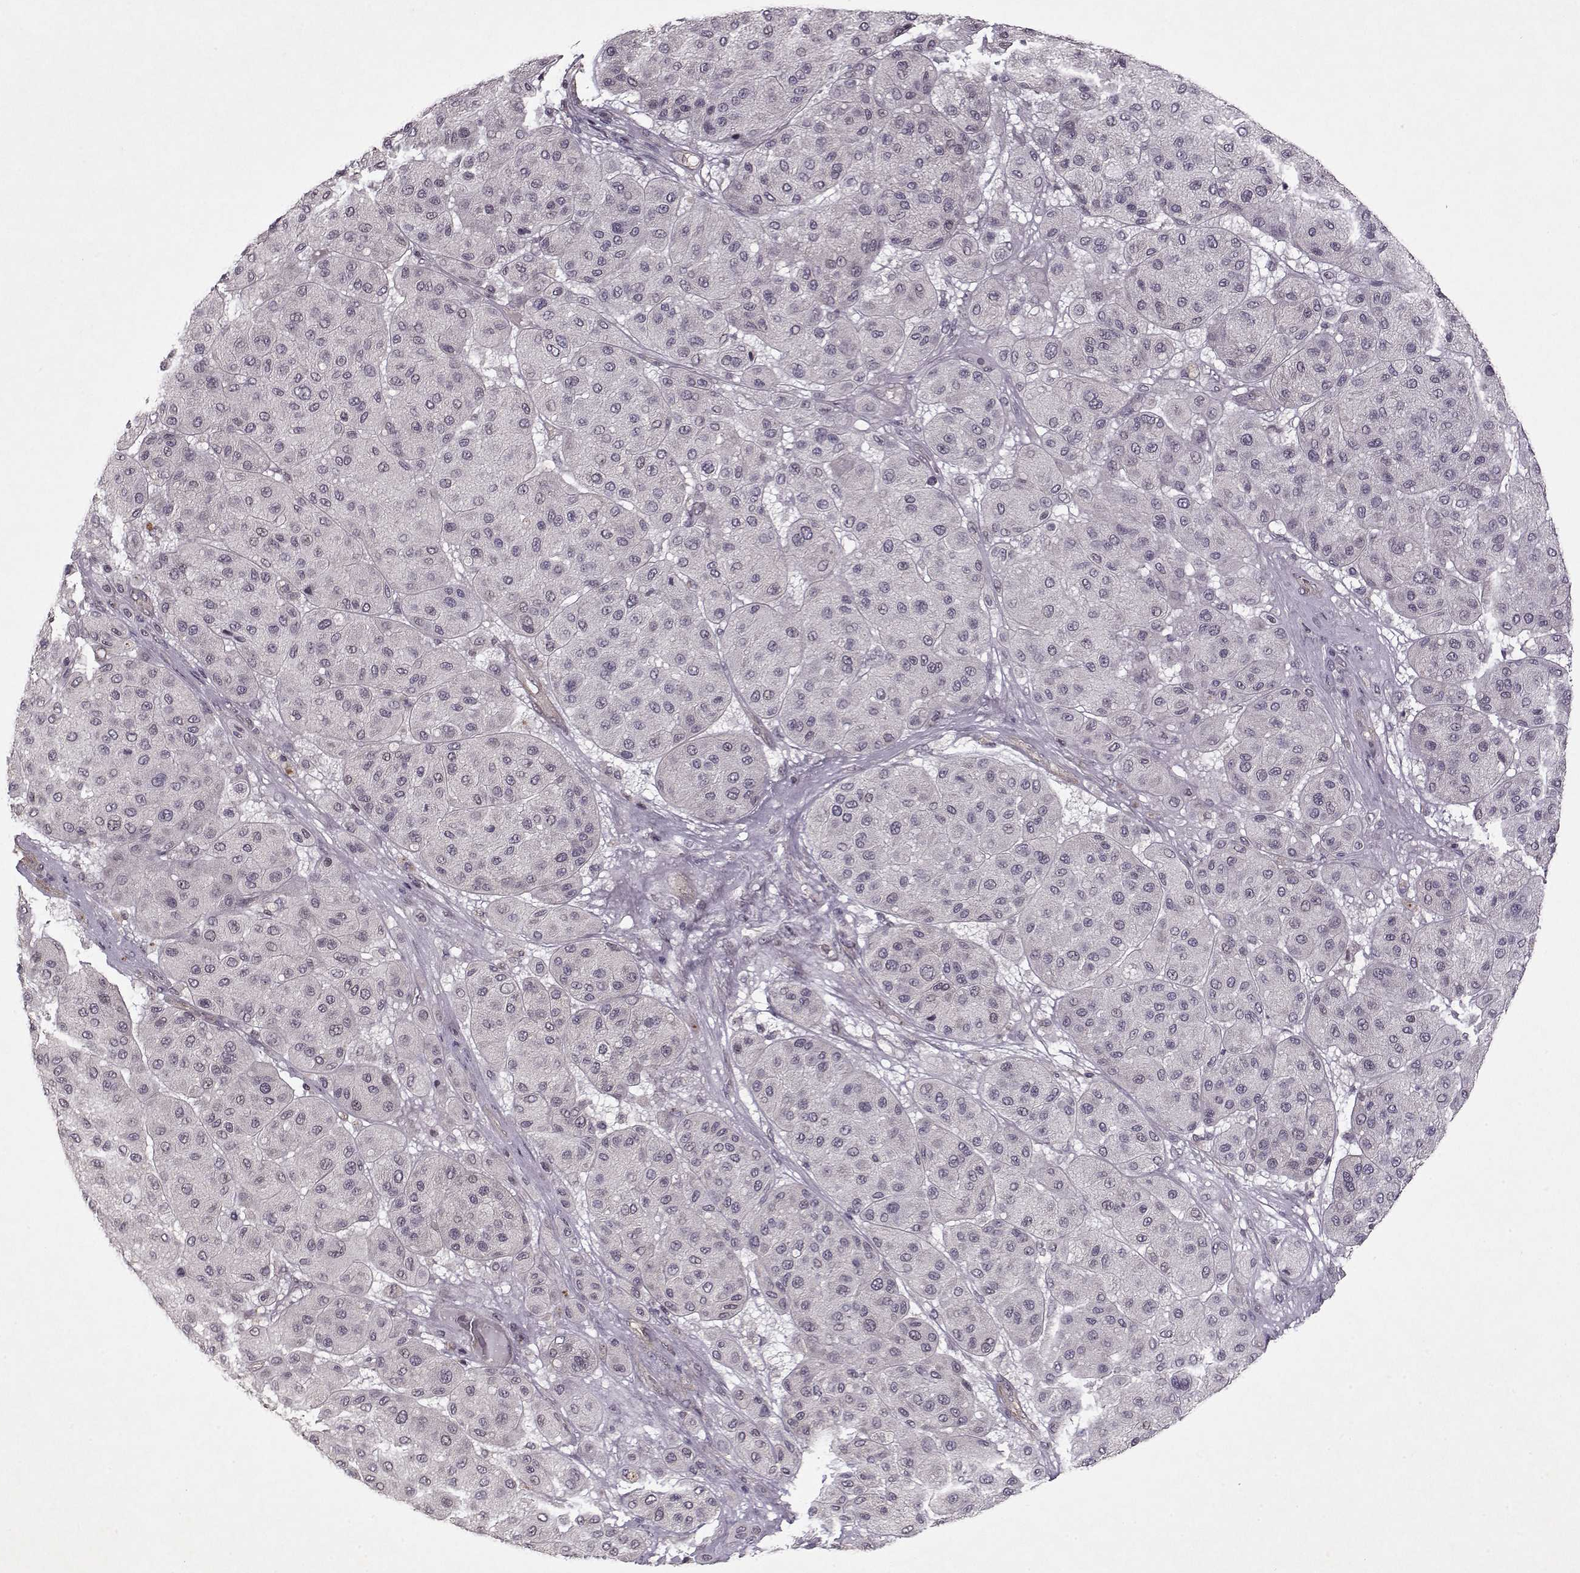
{"staining": {"intensity": "negative", "quantity": "none", "location": "none"}, "tissue": "melanoma", "cell_type": "Tumor cells", "image_type": "cancer", "snomed": [{"axis": "morphology", "description": "Malignant melanoma, Metastatic site"}, {"axis": "topography", "description": "Smooth muscle"}], "caption": "Immunohistochemical staining of human malignant melanoma (metastatic site) displays no significant positivity in tumor cells.", "gene": "KRT9", "patient": {"sex": "male", "age": 41}}